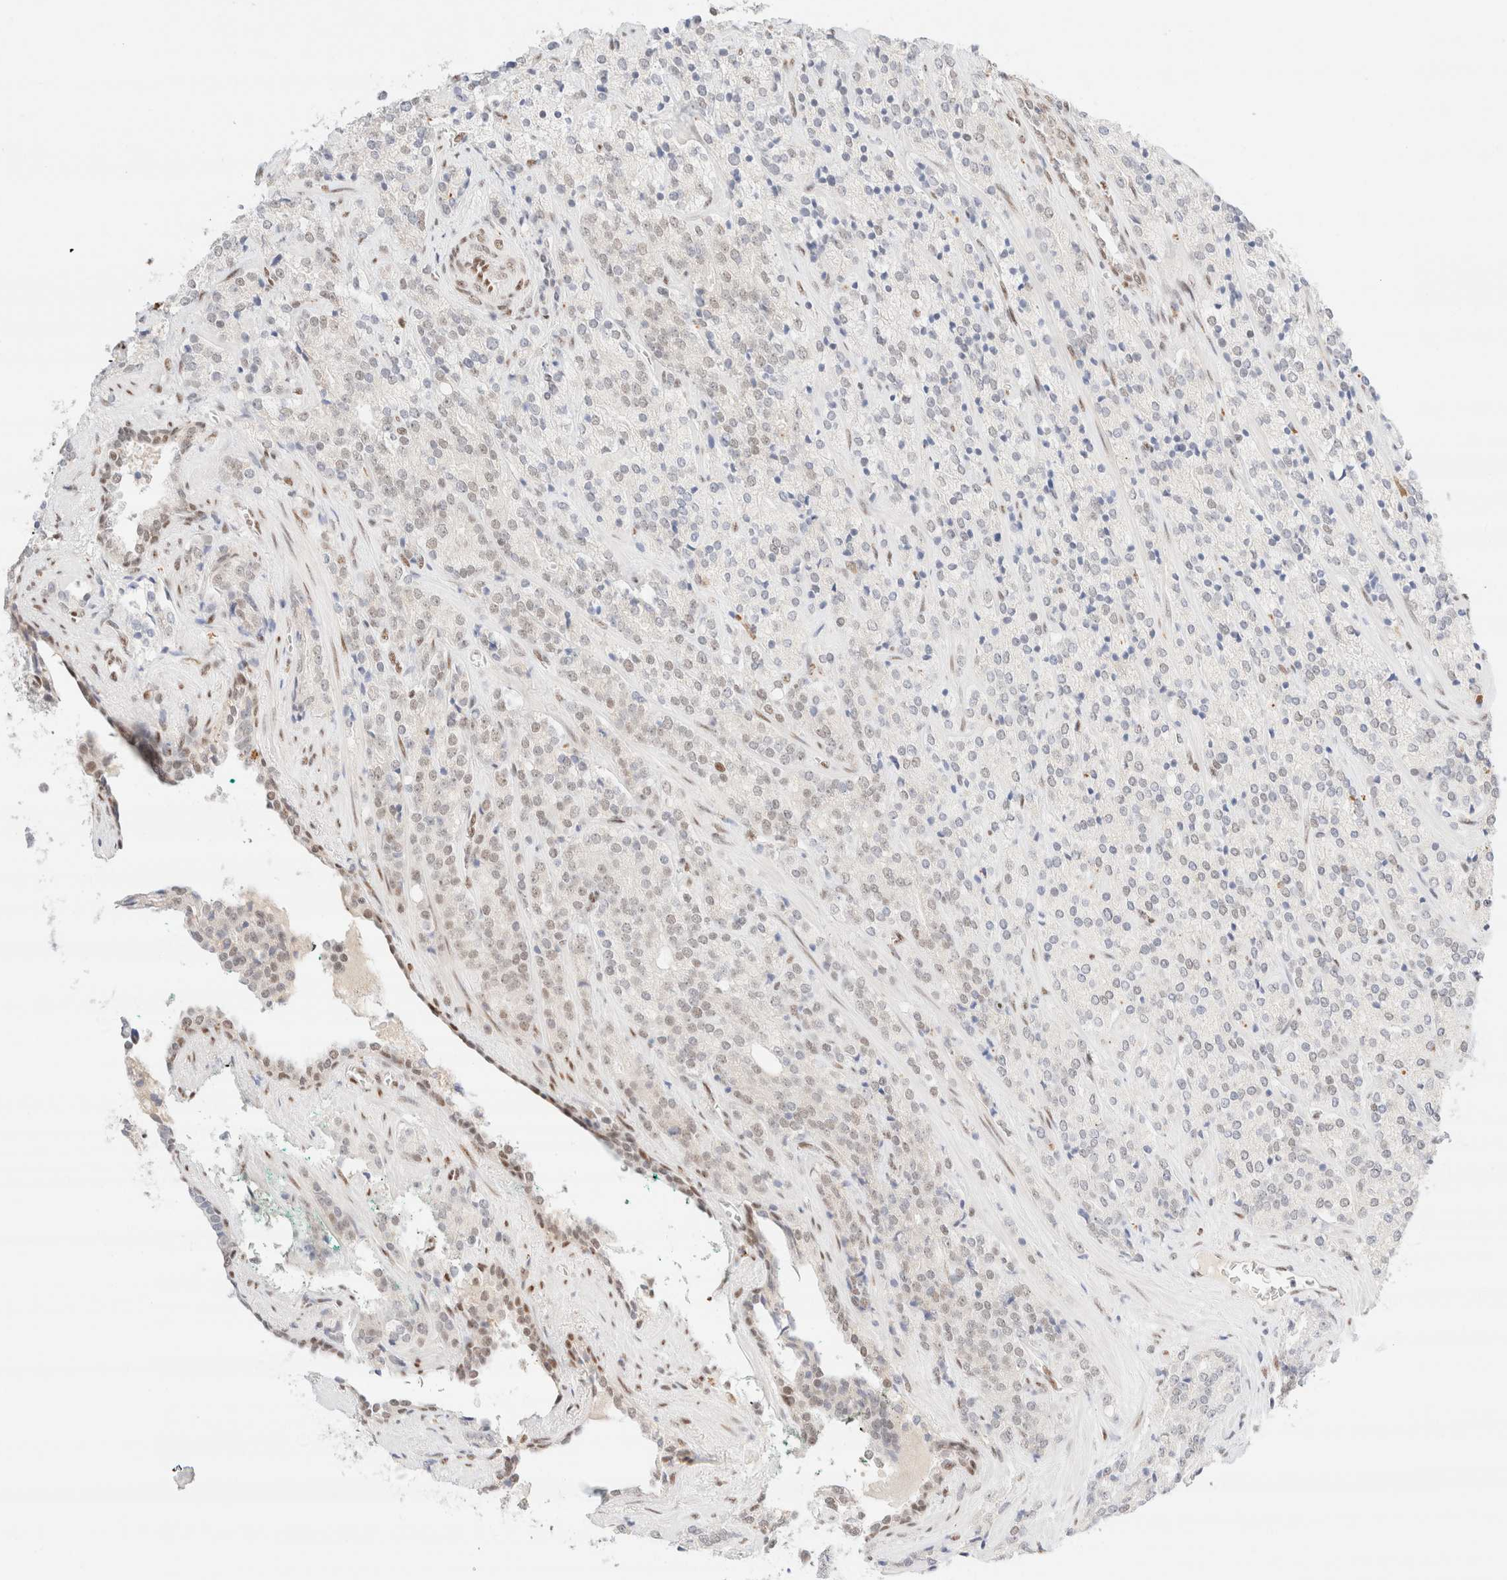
{"staining": {"intensity": "negative", "quantity": "none", "location": "none"}, "tissue": "prostate cancer", "cell_type": "Tumor cells", "image_type": "cancer", "snomed": [{"axis": "morphology", "description": "Adenocarcinoma, High grade"}, {"axis": "topography", "description": "Prostate"}], "caption": "DAB immunohistochemical staining of prostate cancer exhibits no significant positivity in tumor cells. (DAB (3,3'-diaminobenzidine) immunohistochemistry, high magnification).", "gene": "CIC", "patient": {"sex": "male", "age": 71}}